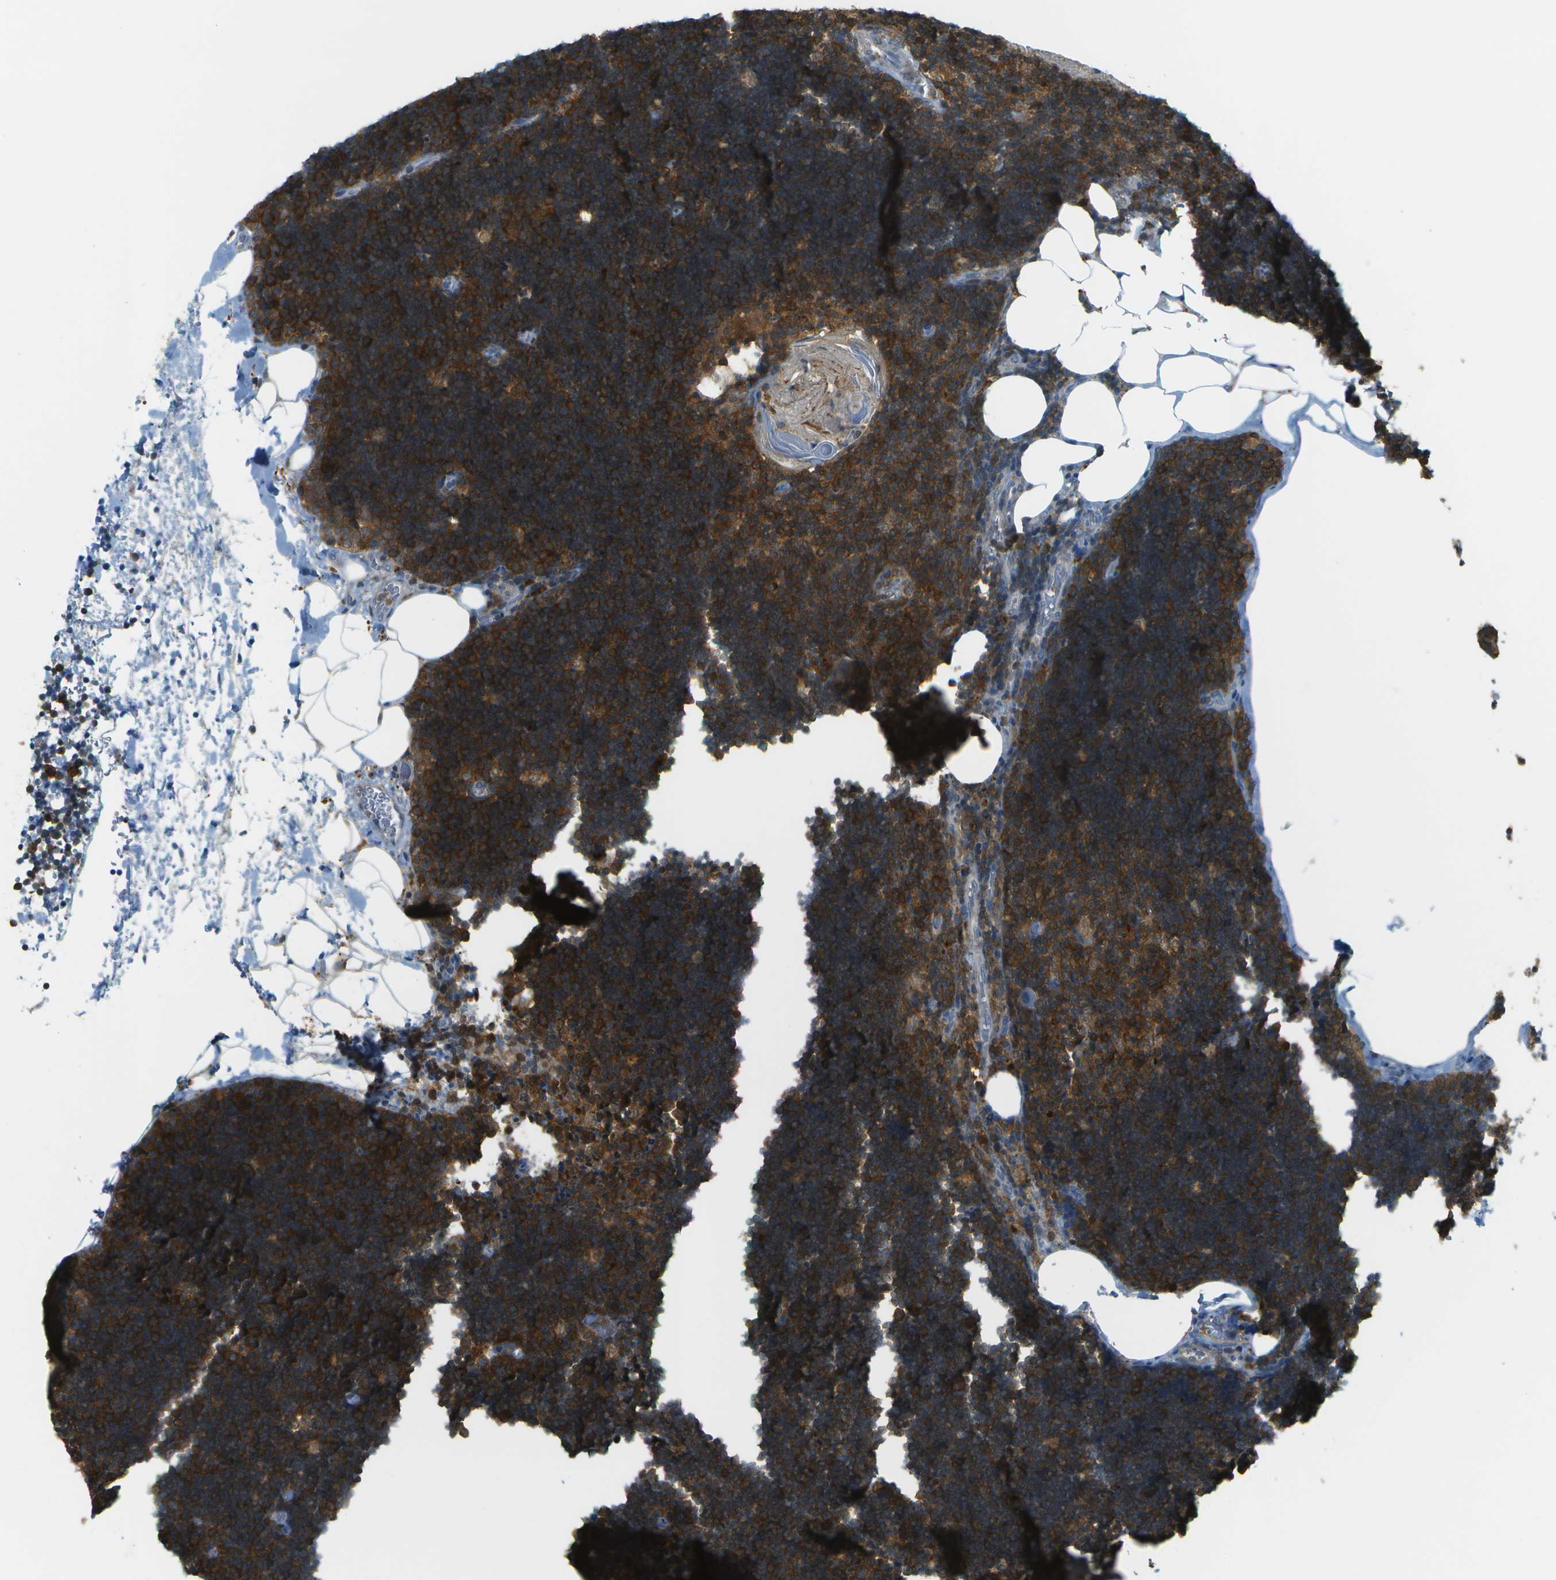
{"staining": {"intensity": "strong", "quantity": ">75%", "location": "cytoplasmic/membranous"}, "tissue": "lymph node", "cell_type": "Germinal center cells", "image_type": "normal", "snomed": [{"axis": "morphology", "description": "Normal tissue, NOS"}, {"axis": "topography", "description": "Lymph node"}], "caption": "Unremarkable lymph node was stained to show a protein in brown. There is high levels of strong cytoplasmic/membranous staining in approximately >75% of germinal center cells.", "gene": "CDH23", "patient": {"sex": "male", "age": 33}}